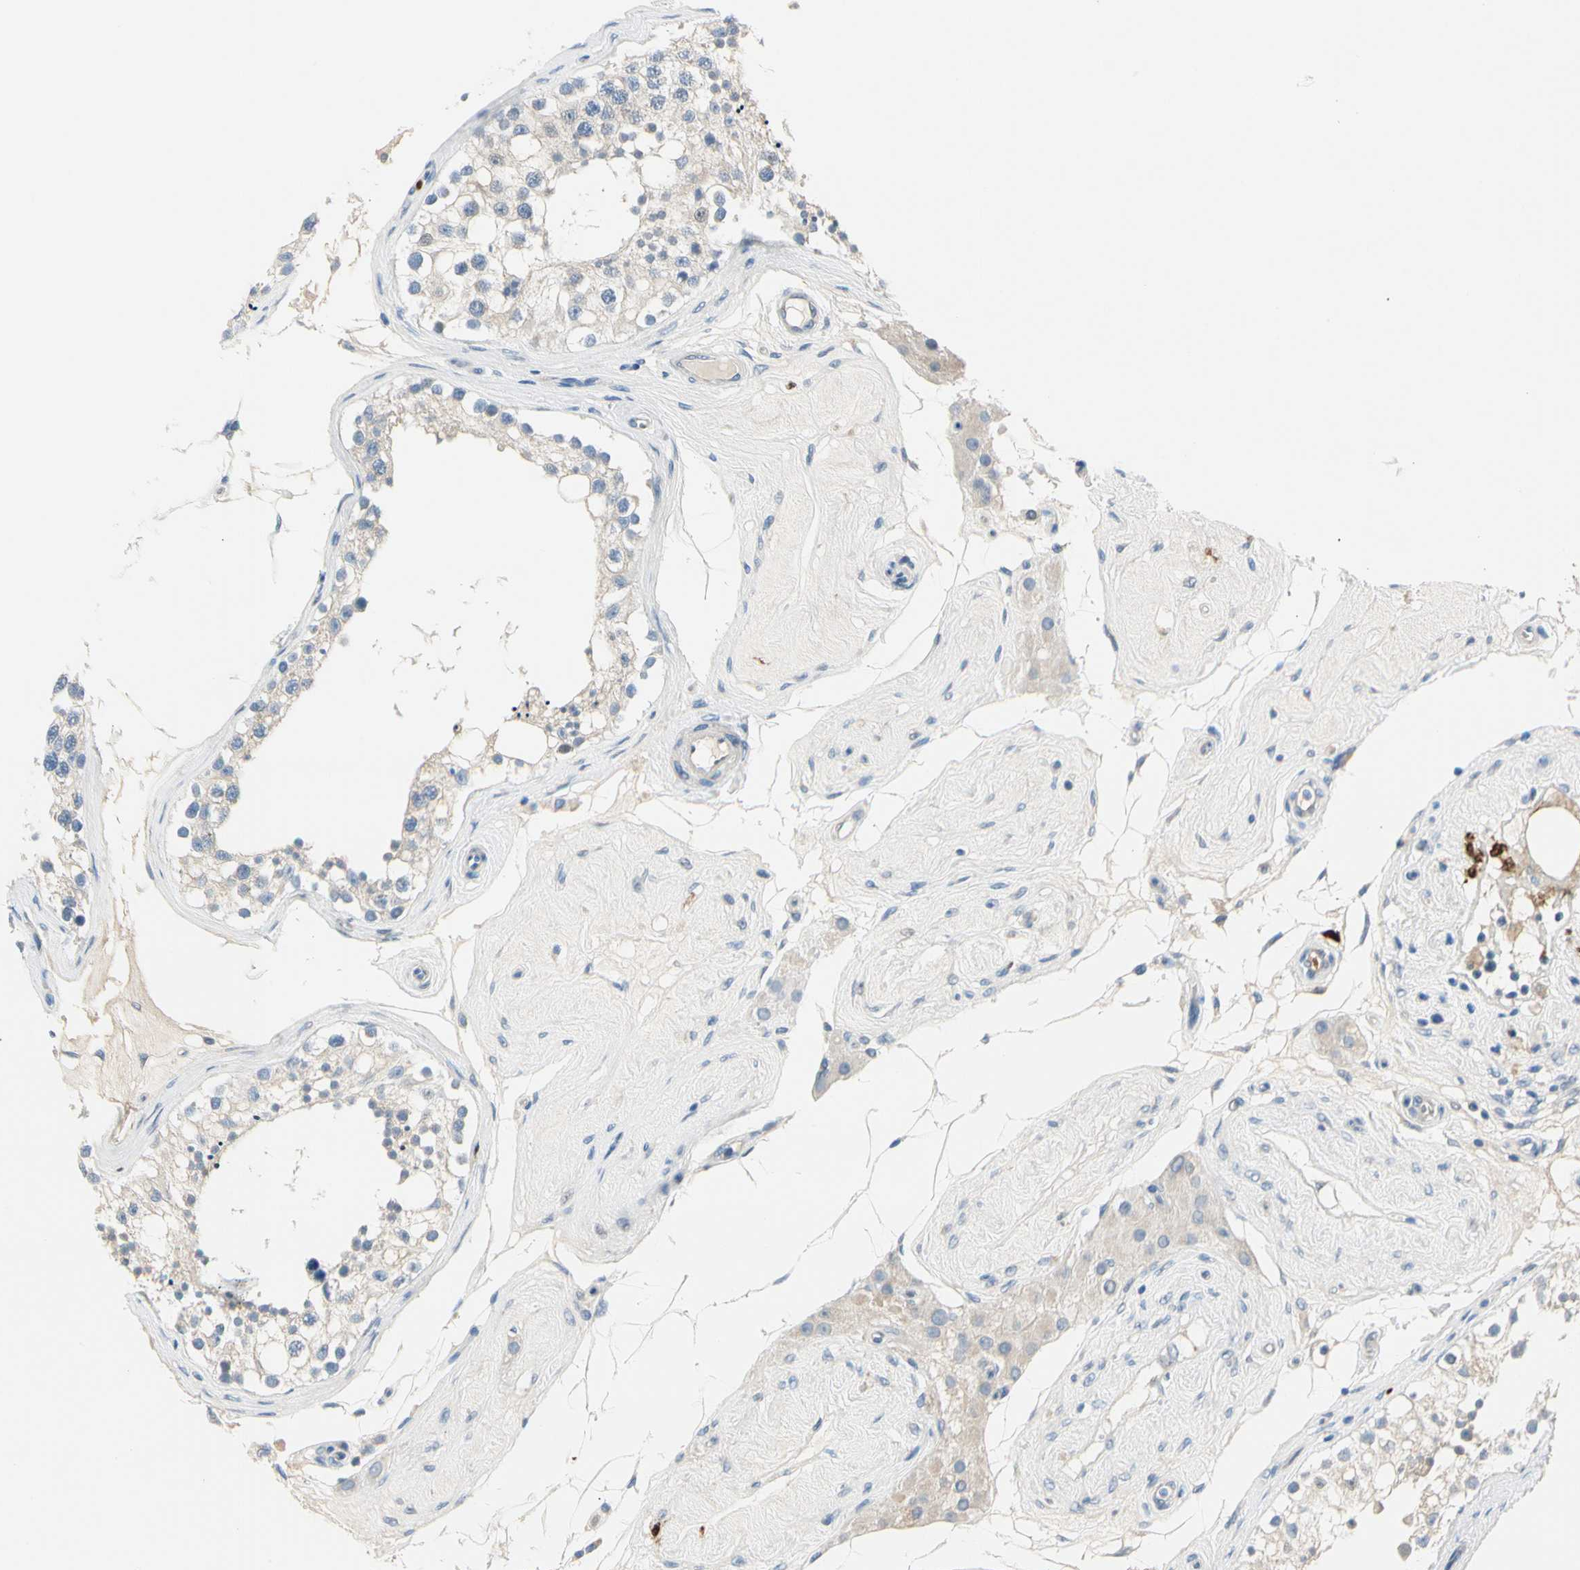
{"staining": {"intensity": "weak", "quantity": "<25%", "location": "cytoplasmic/membranous"}, "tissue": "testis", "cell_type": "Cells in seminiferous ducts", "image_type": "normal", "snomed": [{"axis": "morphology", "description": "Normal tissue, NOS"}, {"axis": "topography", "description": "Testis"}], "caption": "This is an immunohistochemistry (IHC) micrograph of unremarkable human testis. There is no staining in cells in seminiferous ducts.", "gene": "TRAF5", "patient": {"sex": "male", "age": 68}}